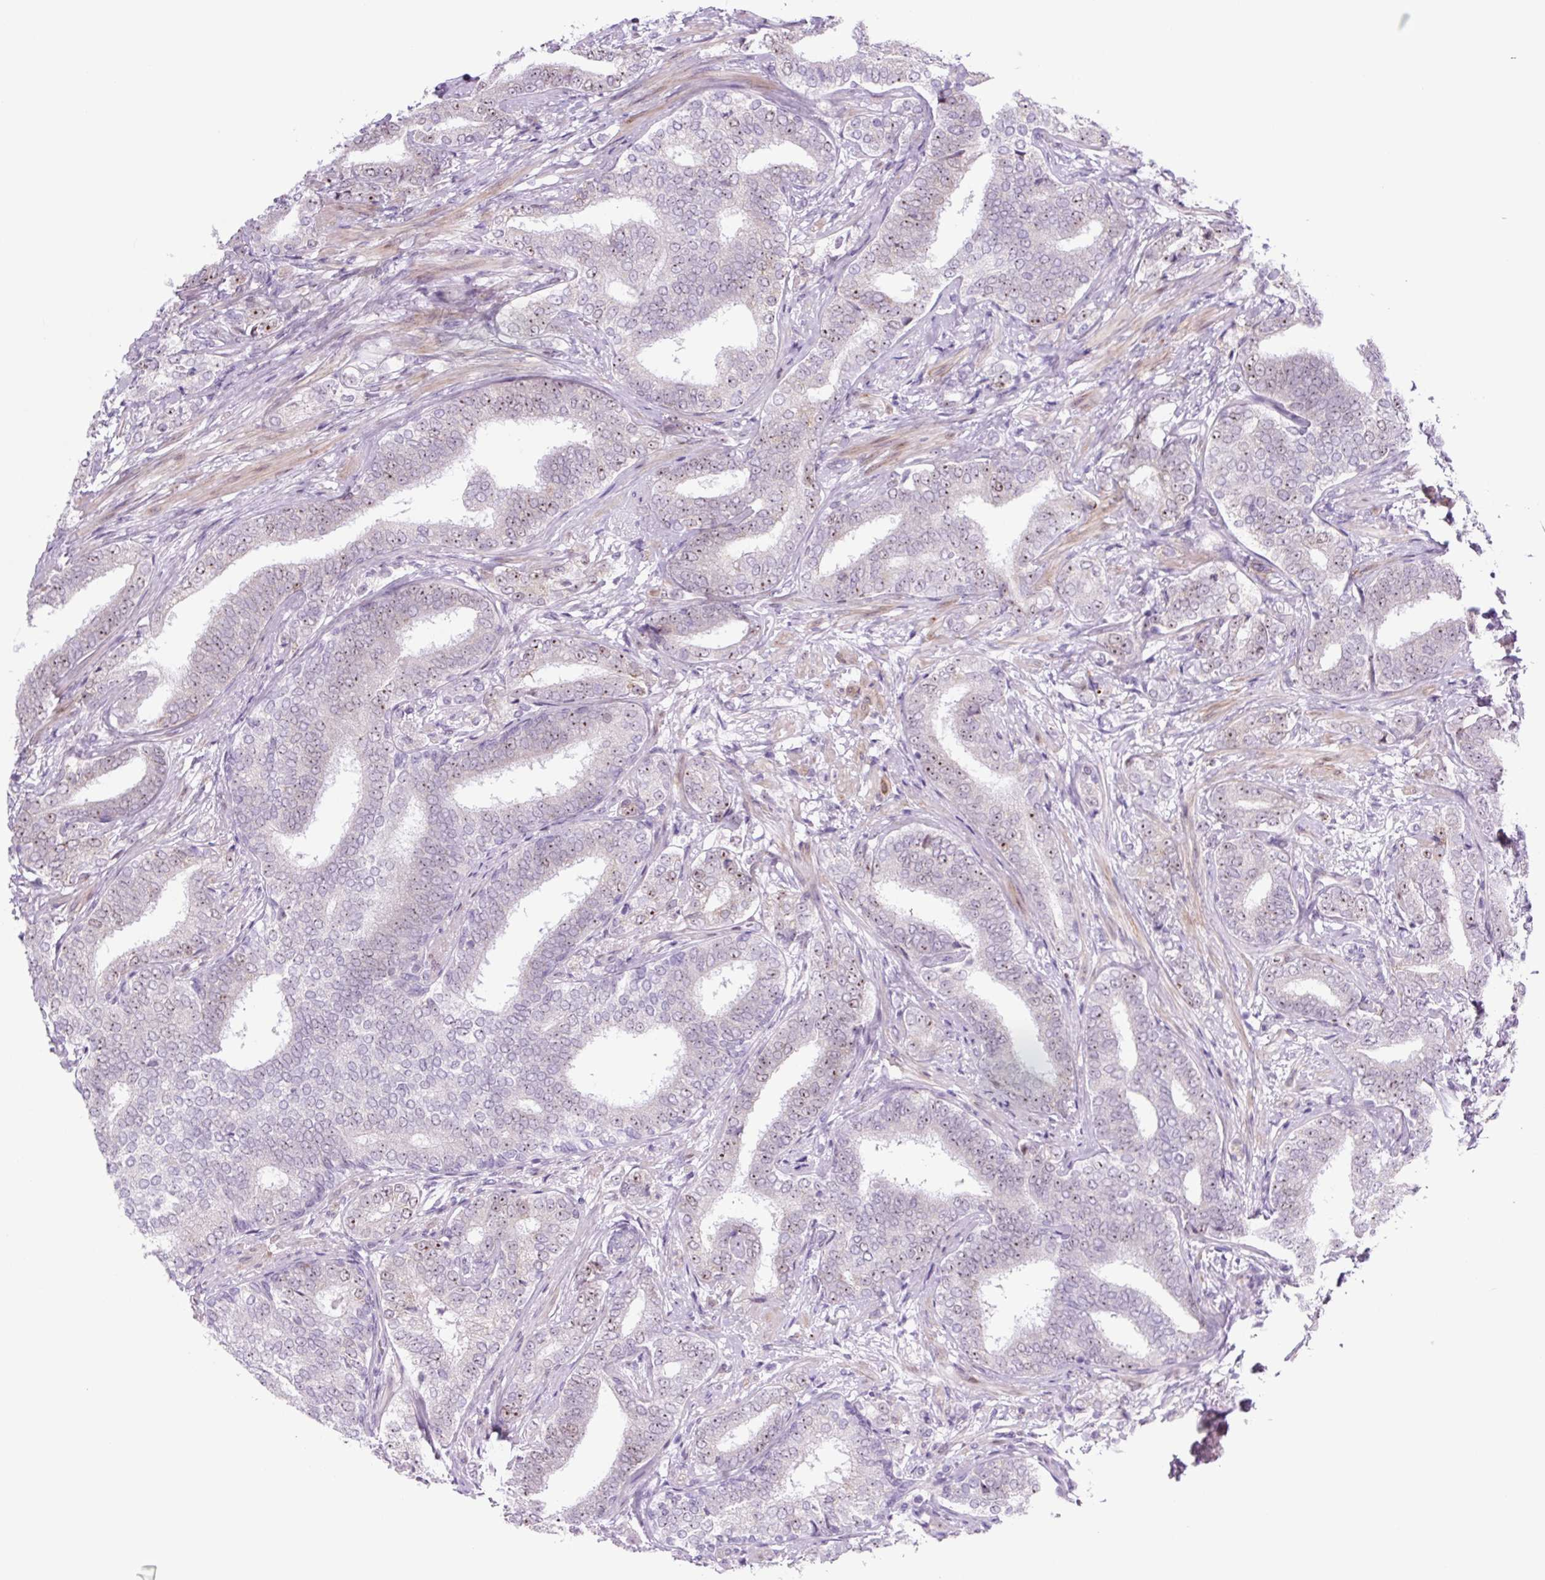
{"staining": {"intensity": "weak", "quantity": "25%-75%", "location": "nuclear"}, "tissue": "prostate cancer", "cell_type": "Tumor cells", "image_type": "cancer", "snomed": [{"axis": "morphology", "description": "Adenocarcinoma, High grade"}, {"axis": "topography", "description": "Prostate"}], "caption": "Immunohistochemical staining of human high-grade adenocarcinoma (prostate) reveals low levels of weak nuclear staining in about 25%-75% of tumor cells.", "gene": "RRS1", "patient": {"sex": "male", "age": 72}}